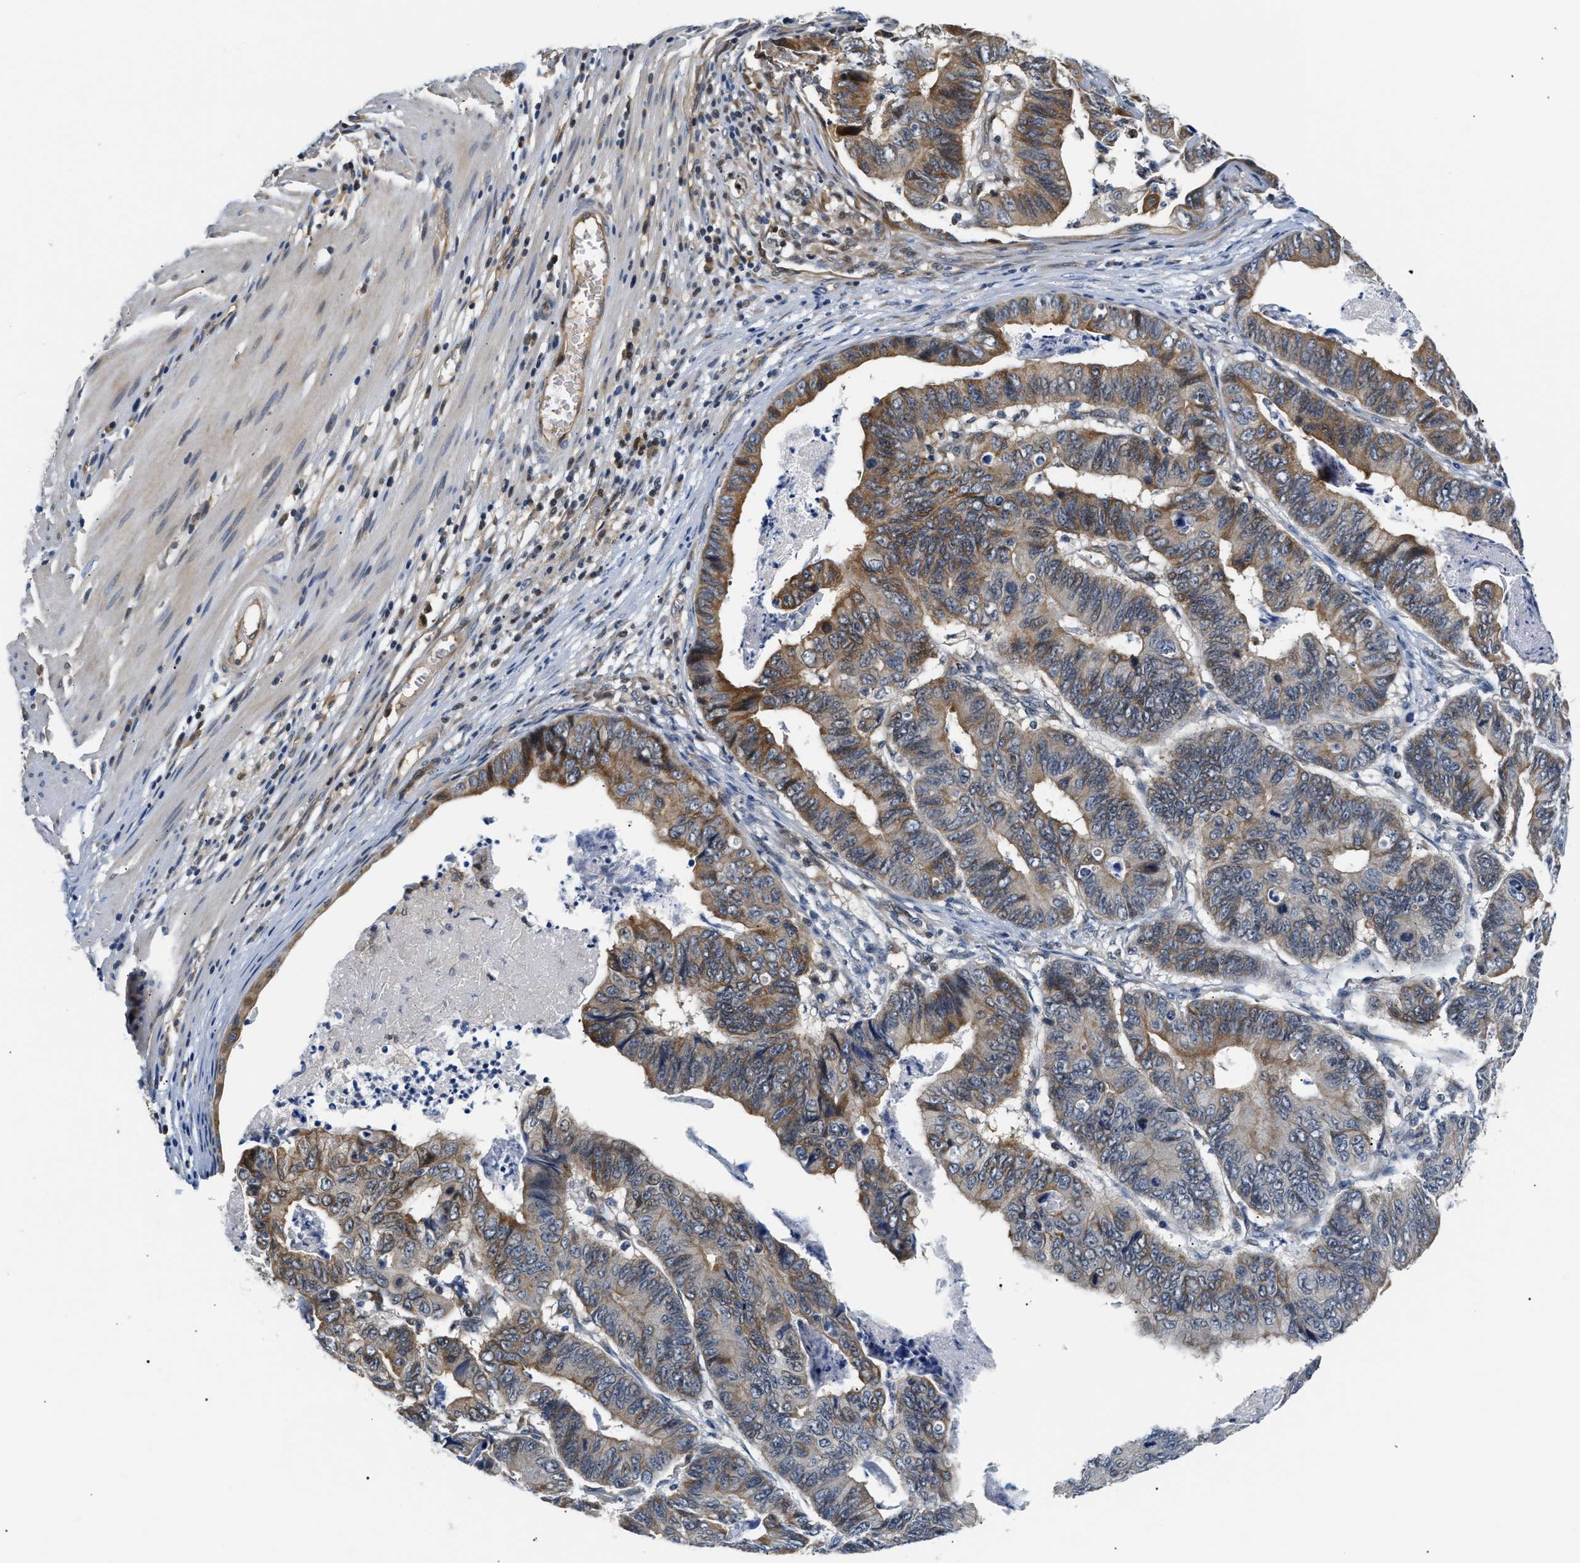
{"staining": {"intensity": "moderate", "quantity": ">75%", "location": "cytoplasmic/membranous"}, "tissue": "stomach cancer", "cell_type": "Tumor cells", "image_type": "cancer", "snomed": [{"axis": "morphology", "description": "Adenocarcinoma, NOS"}, {"axis": "topography", "description": "Stomach, lower"}], "caption": "The immunohistochemical stain labels moderate cytoplasmic/membranous expression in tumor cells of stomach cancer (adenocarcinoma) tissue. The staining is performed using DAB brown chromogen to label protein expression. The nuclei are counter-stained blue using hematoxylin.", "gene": "TNIP2", "patient": {"sex": "male", "age": 77}}